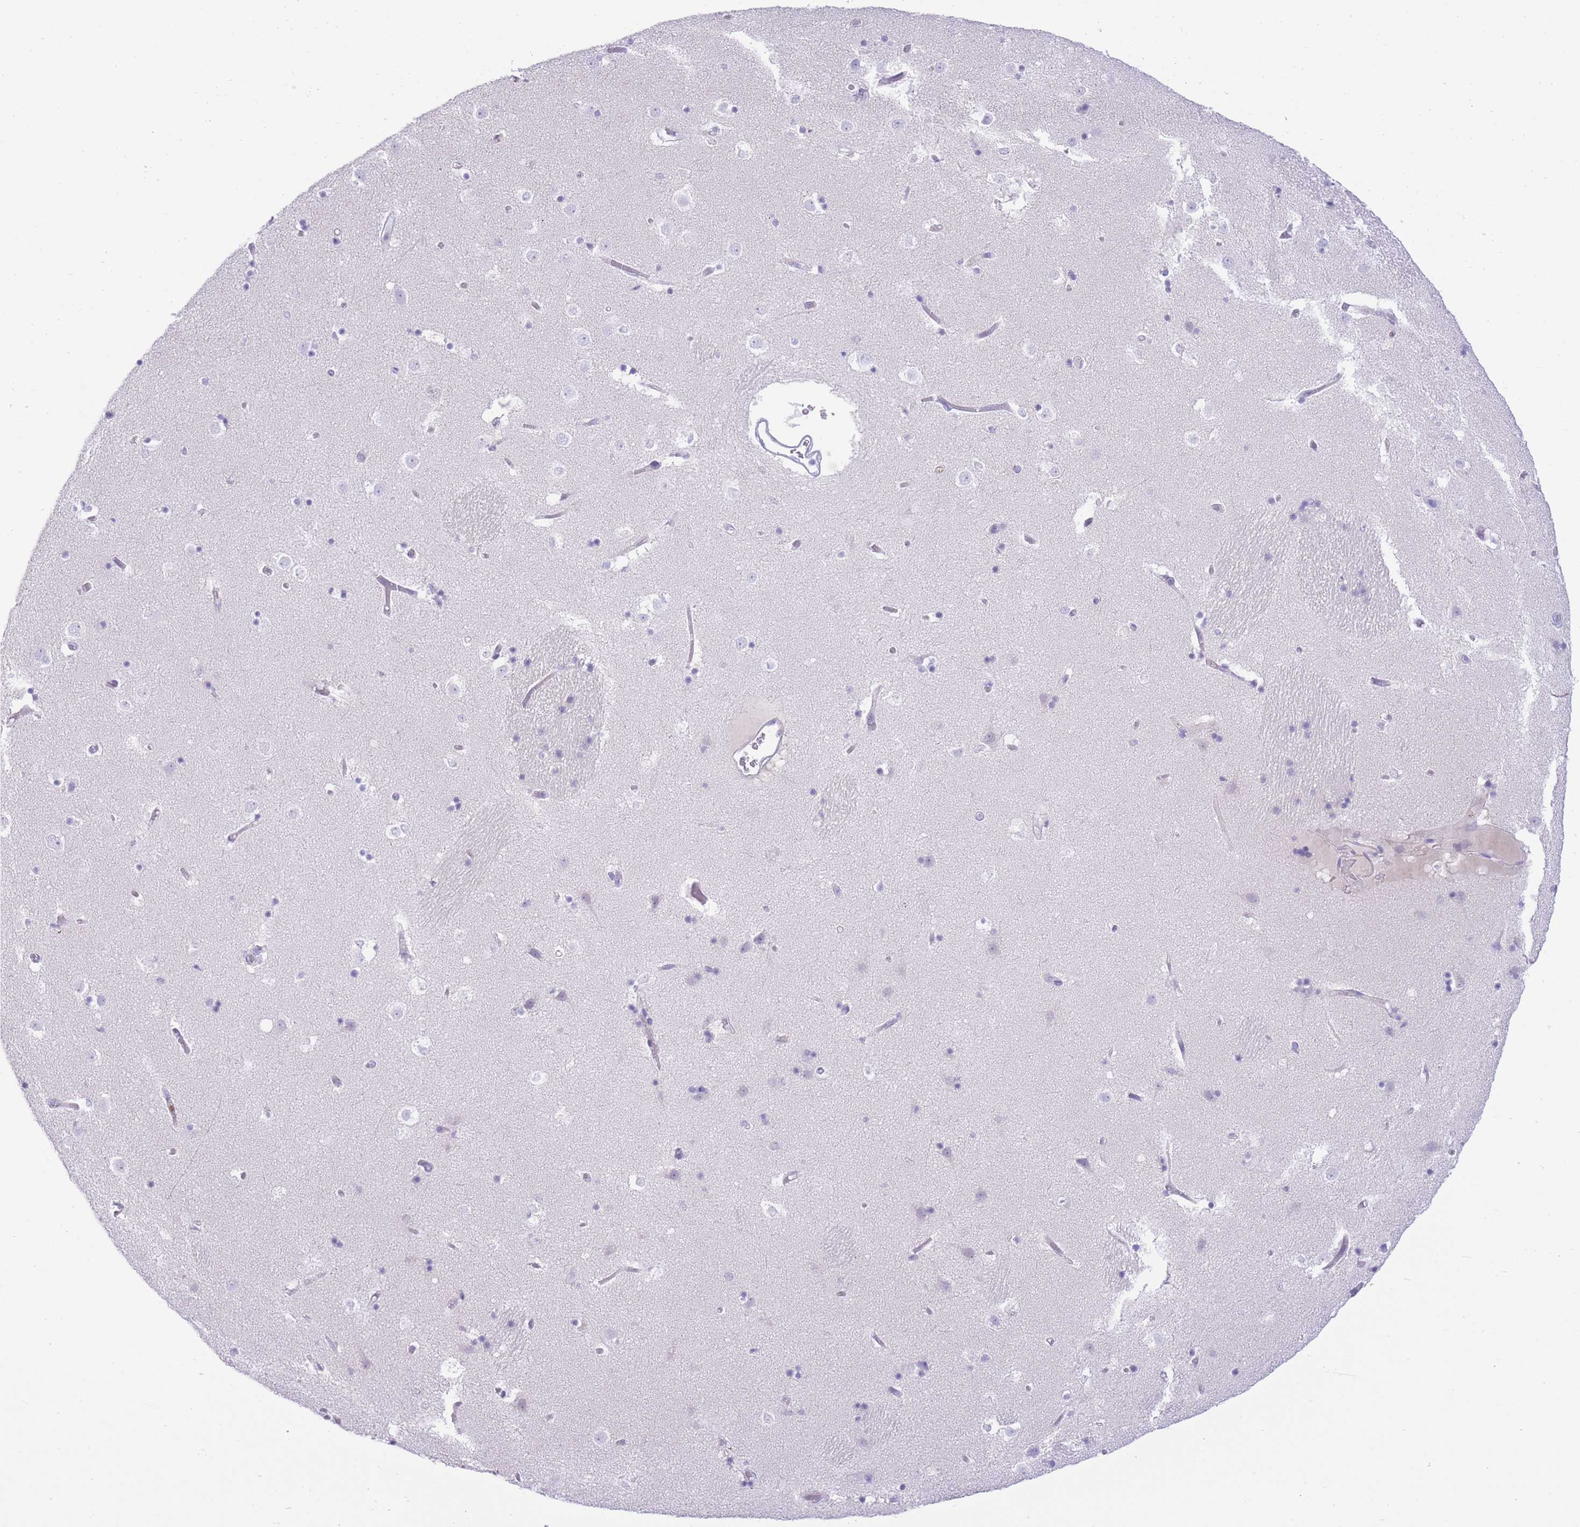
{"staining": {"intensity": "negative", "quantity": "none", "location": "none"}, "tissue": "caudate", "cell_type": "Glial cells", "image_type": "normal", "snomed": [{"axis": "morphology", "description": "Normal tissue, NOS"}, {"axis": "topography", "description": "Lateral ventricle wall"}], "caption": "Immunohistochemical staining of benign human caudate displays no significant expression in glial cells.", "gene": "ZNF212", "patient": {"sex": "female", "age": 52}}